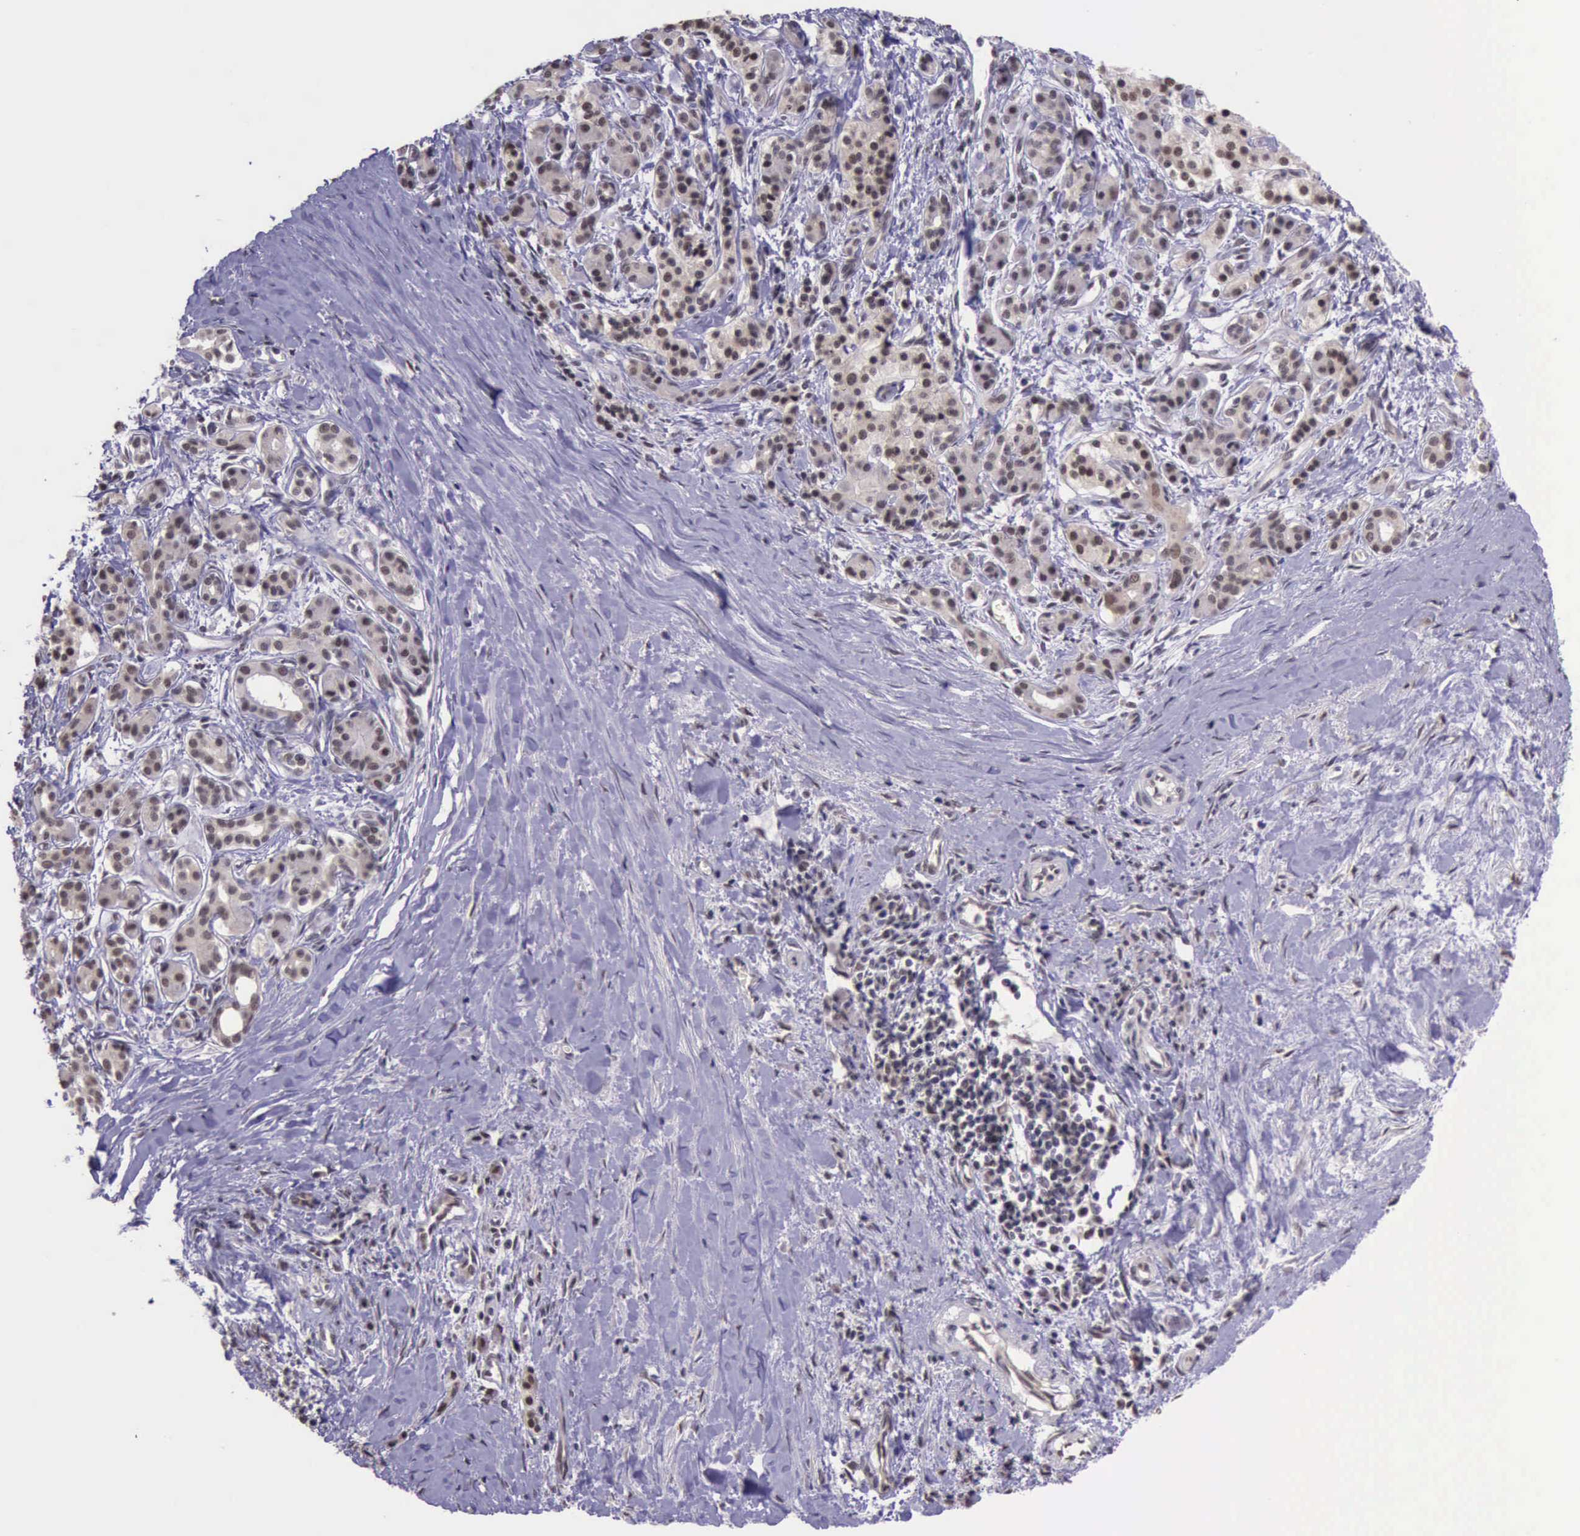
{"staining": {"intensity": "moderate", "quantity": ">75%", "location": "nuclear"}, "tissue": "pancreatic cancer", "cell_type": "Tumor cells", "image_type": "cancer", "snomed": [{"axis": "morphology", "description": "Adenocarcinoma, NOS"}, {"axis": "topography", "description": "Pancreas"}], "caption": "Moderate nuclear positivity for a protein is appreciated in about >75% of tumor cells of pancreatic cancer using immunohistochemistry.", "gene": "PRPF39", "patient": {"sex": "male", "age": 59}}